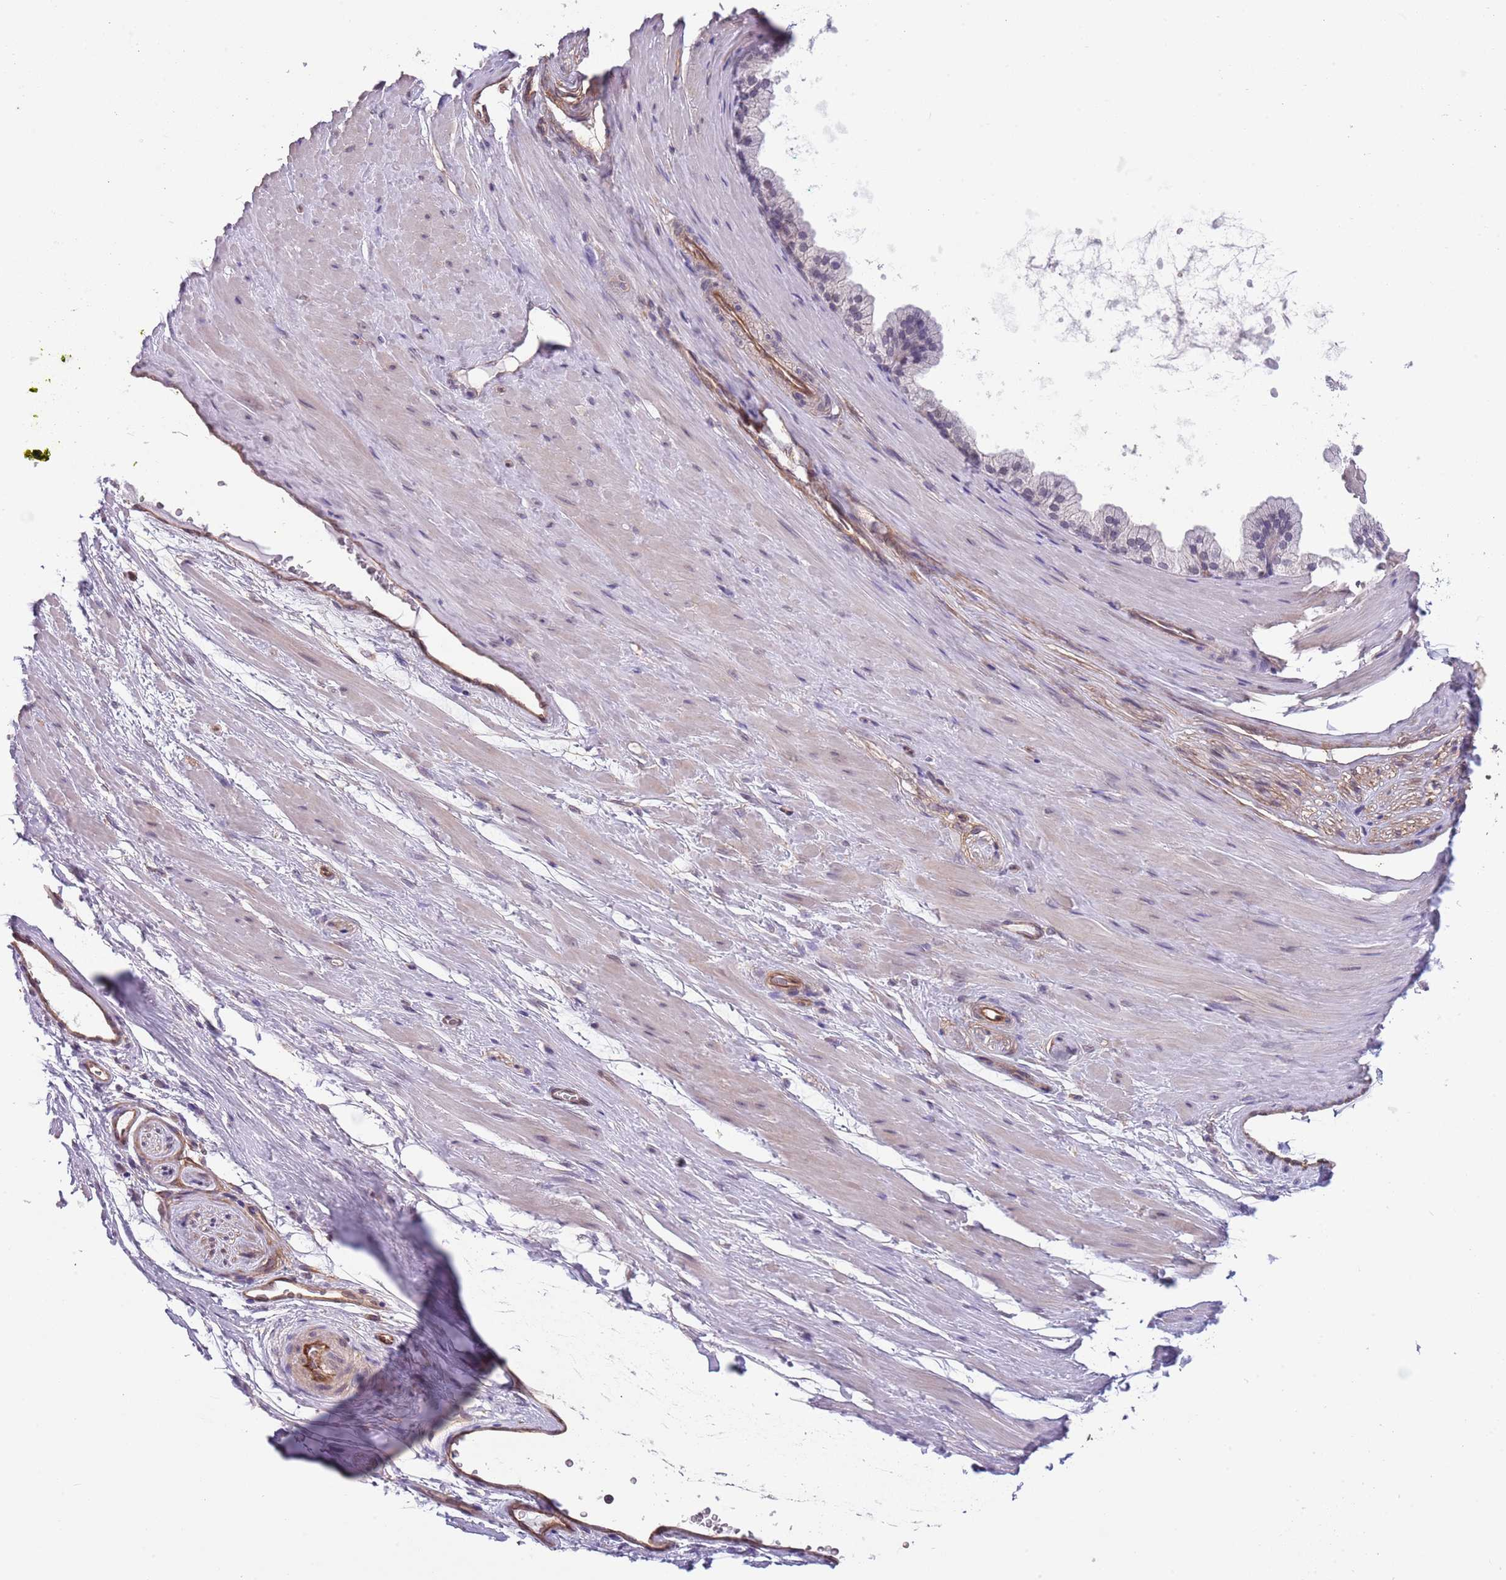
{"staining": {"intensity": "weak", "quantity": ">75%", "location": "cytoplasmic/membranous"}, "tissue": "adipose tissue", "cell_type": "Adipocytes", "image_type": "normal", "snomed": [{"axis": "morphology", "description": "Normal tissue, NOS"}, {"axis": "morphology", "description": "Adenocarcinoma, Low grade"}, {"axis": "topography", "description": "Prostate"}, {"axis": "topography", "description": "Peripheral nerve tissue"}], "caption": "Immunohistochemical staining of benign adipose tissue demonstrates weak cytoplasmic/membranous protein positivity in approximately >75% of adipocytes.", "gene": "CREBZF", "patient": {"sex": "male", "age": 63}}